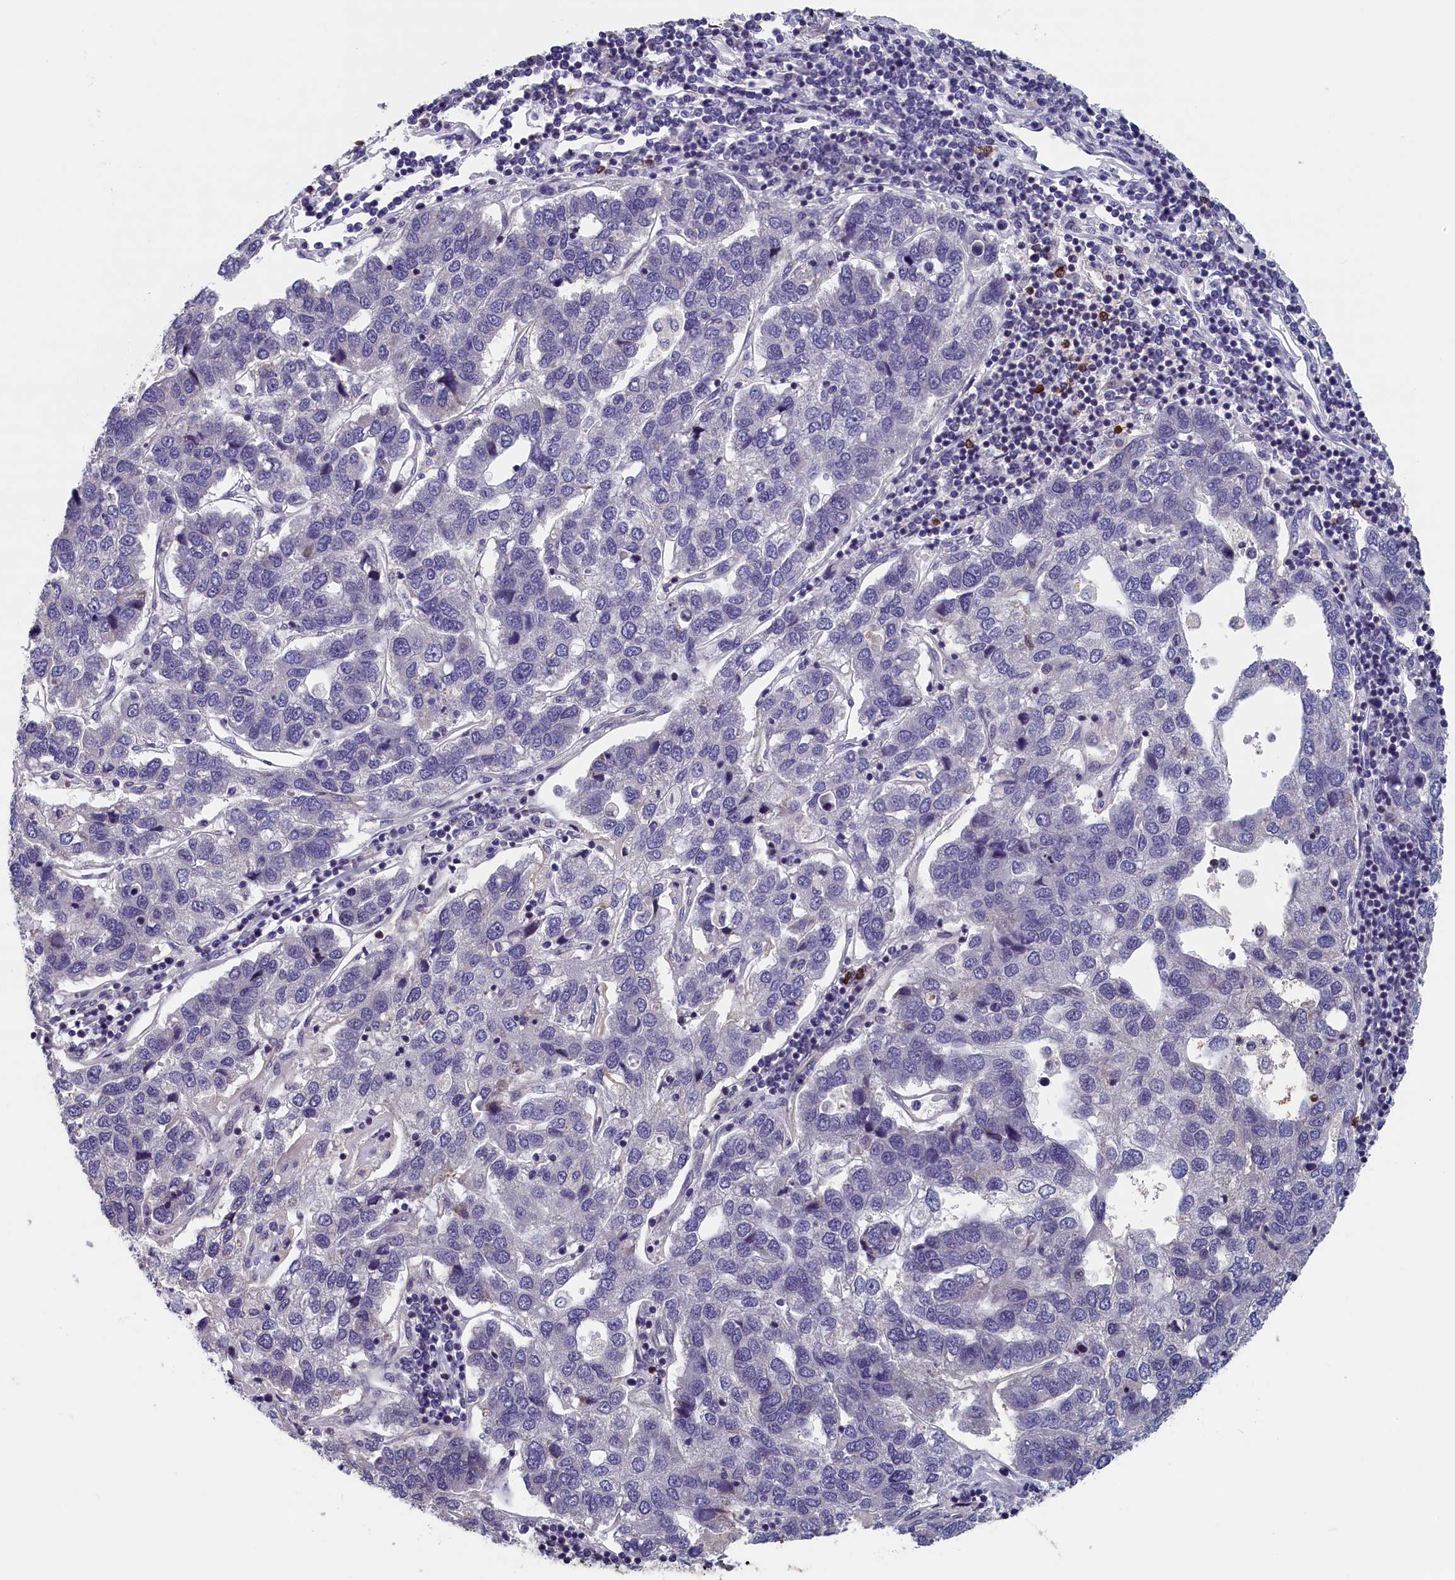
{"staining": {"intensity": "negative", "quantity": "none", "location": "none"}, "tissue": "pancreatic cancer", "cell_type": "Tumor cells", "image_type": "cancer", "snomed": [{"axis": "morphology", "description": "Adenocarcinoma, NOS"}, {"axis": "topography", "description": "Pancreas"}], "caption": "Immunohistochemistry photomicrograph of neoplastic tissue: human pancreatic cancer stained with DAB (3,3'-diaminobenzidine) demonstrates no significant protein positivity in tumor cells.", "gene": "TMEM116", "patient": {"sex": "female", "age": 61}}